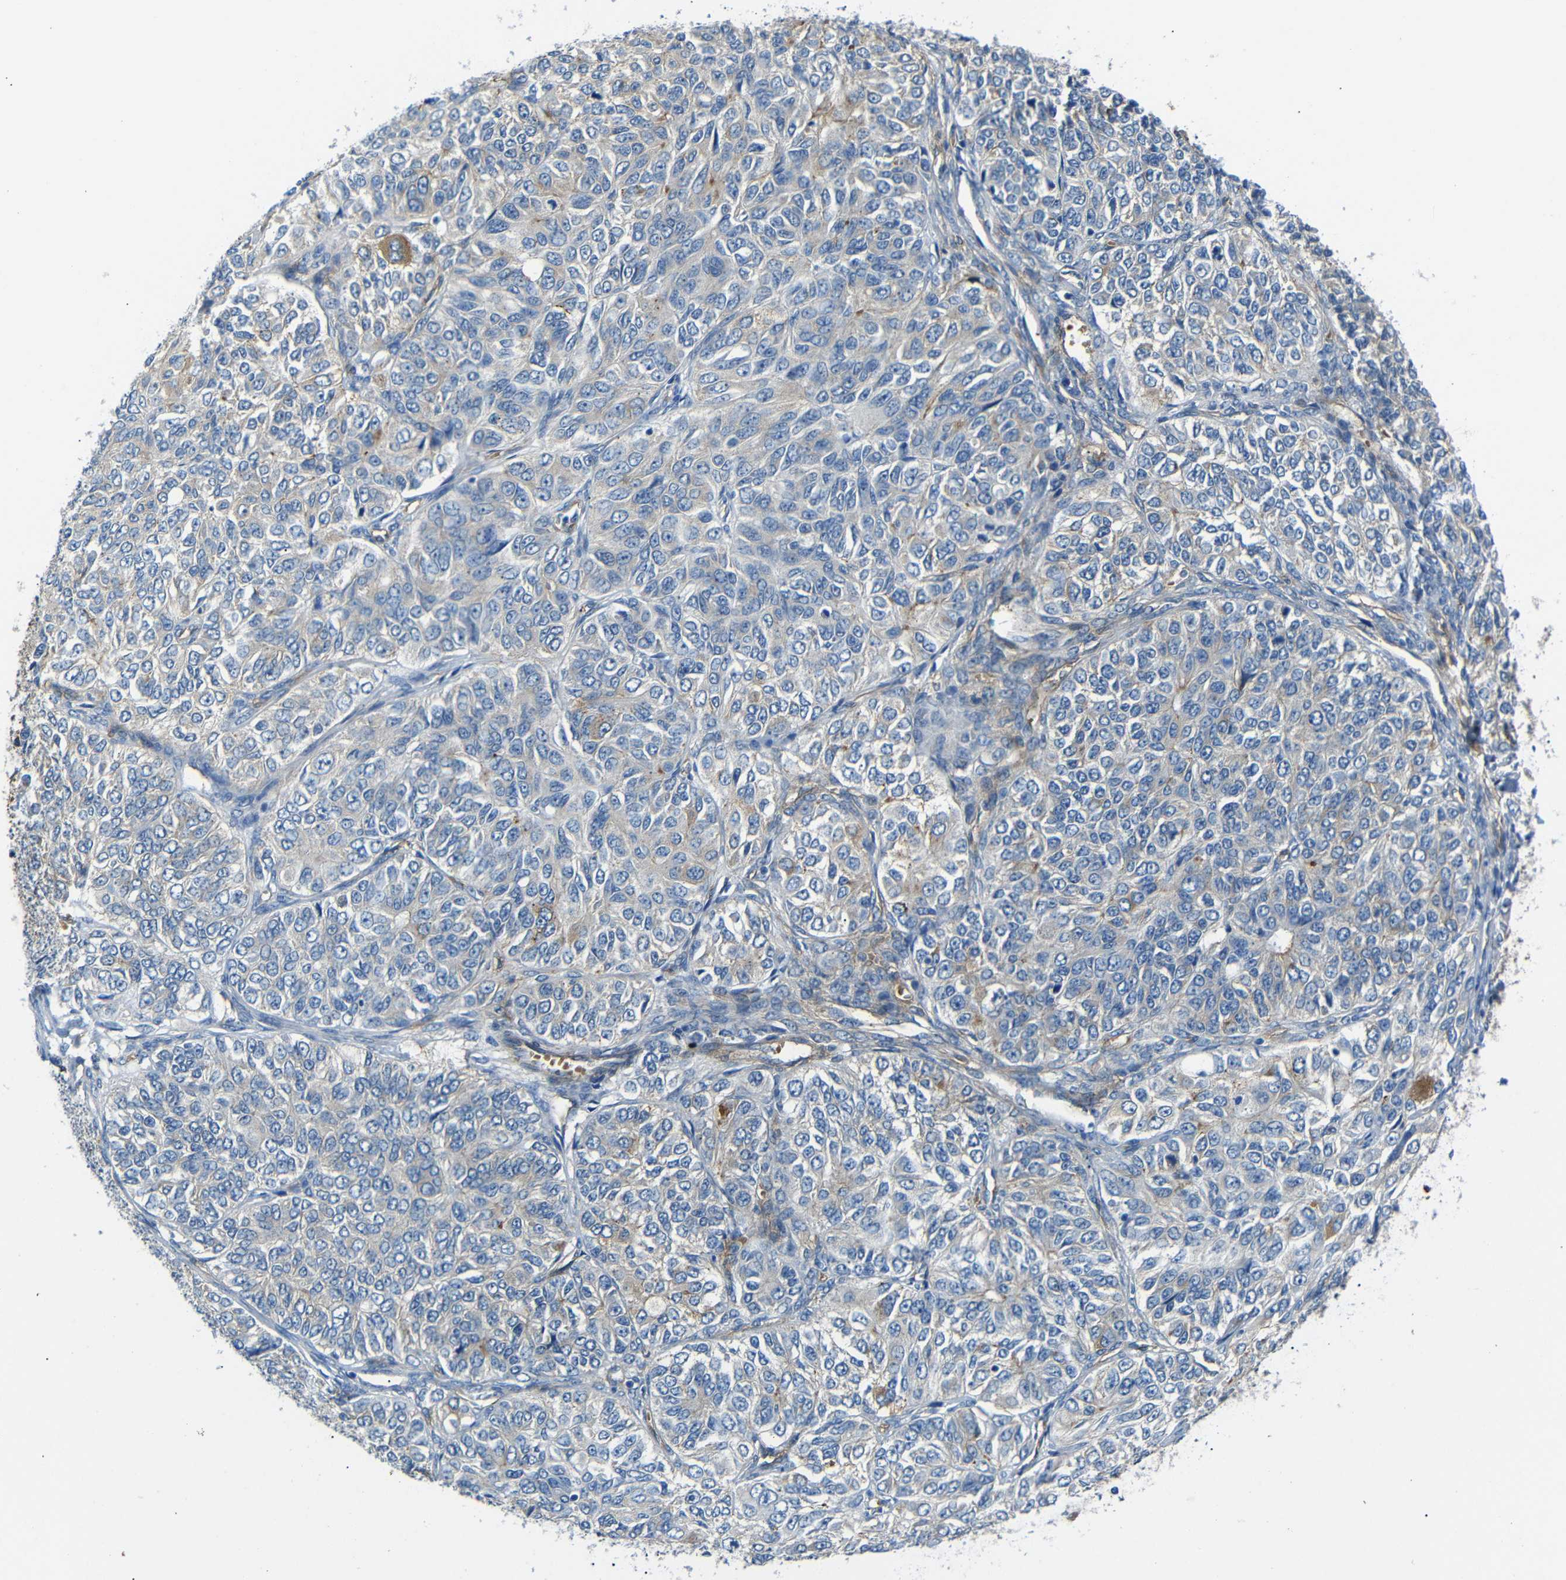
{"staining": {"intensity": "weak", "quantity": "<25%", "location": "cytoplasmic/membranous"}, "tissue": "ovarian cancer", "cell_type": "Tumor cells", "image_type": "cancer", "snomed": [{"axis": "morphology", "description": "Carcinoma, endometroid"}, {"axis": "topography", "description": "Ovary"}], "caption": "A micrograph of endometroid carcinoma (ovarian) stained for a protein demonstrates no brown staining in tumor cells.", "gene": "MYO1B", "patient": {"sex": "female", "age": 51}}